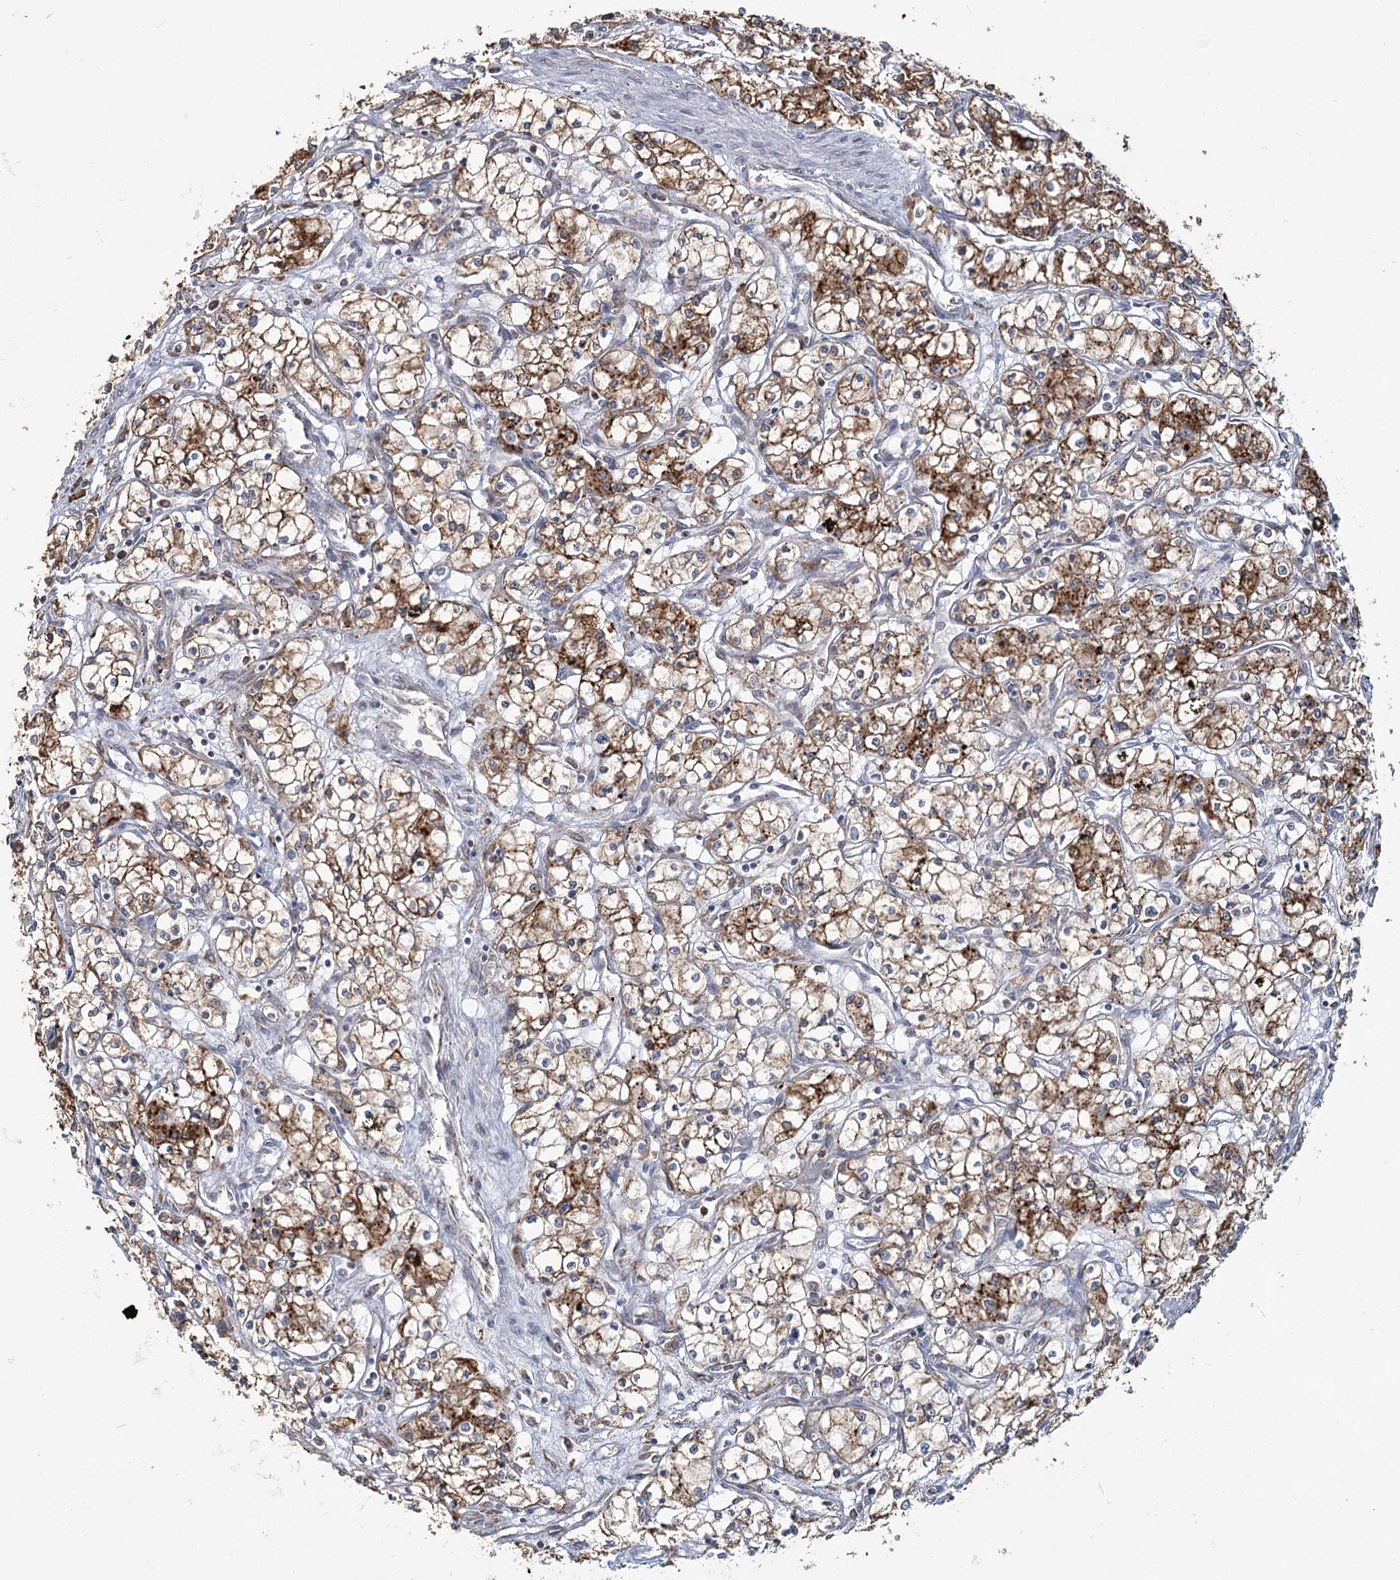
{"staining": {"intensity": "moderate", "quantity": "25%-75%", "location": "cytoplasmic/membranous"}, "tissue": "renal cancer", "cell_type": "Tumor cells", "image_type": "cancer", "snomed": [{"axis": "morphology", "description": "Adenocarcinoma, NOS"}, {"axis": "topography", "description": "Kidney"}], "caption": "A micrograph of renal cancer stained for a protein demonstrates moderate cytoplasmic/membranous brown staining in tumor cells.", "gene": "ZCCHC9", "patient": {"sex": "male", "age": 59}}